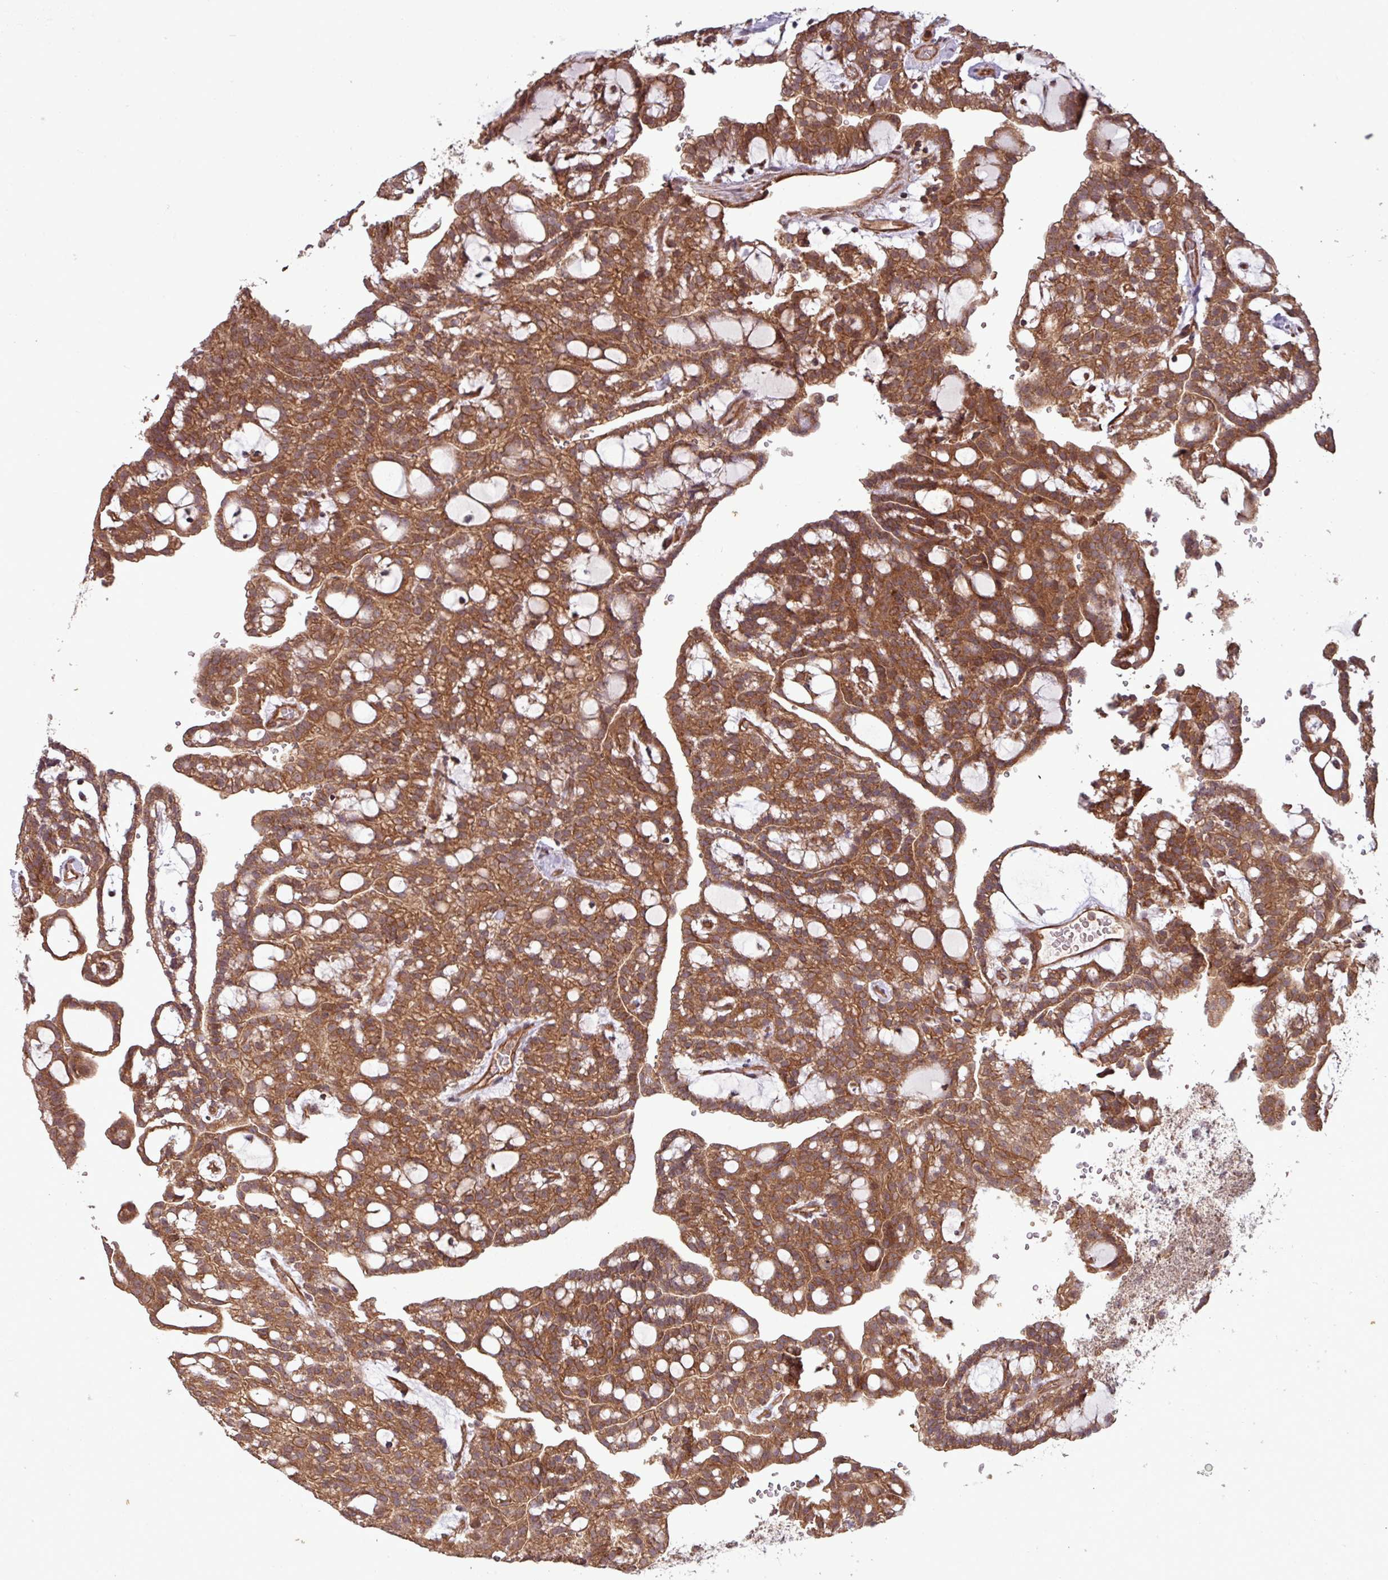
{"staining": {"intensity": "moderate", "quantity": ">75%", "location": "cytoplasmic/membranous"}, "tissue": "renal cancer", "cell_type": "Tumor cells", "image_type": "cancer", "snomed": [{"axis": "morphology", "description": "Adenocarcinoma, NOS"}, {"axis": "topography", "description": "Kidney"}], "caption": "Human adenocarcinoma (renal) stained with a brown dye exhibits moderate cytoplasmic/membranous positive staining in about >75% of tumor cells.", "gene": "TRABD2A", "patient": {"sex": "male", "age": 63}}